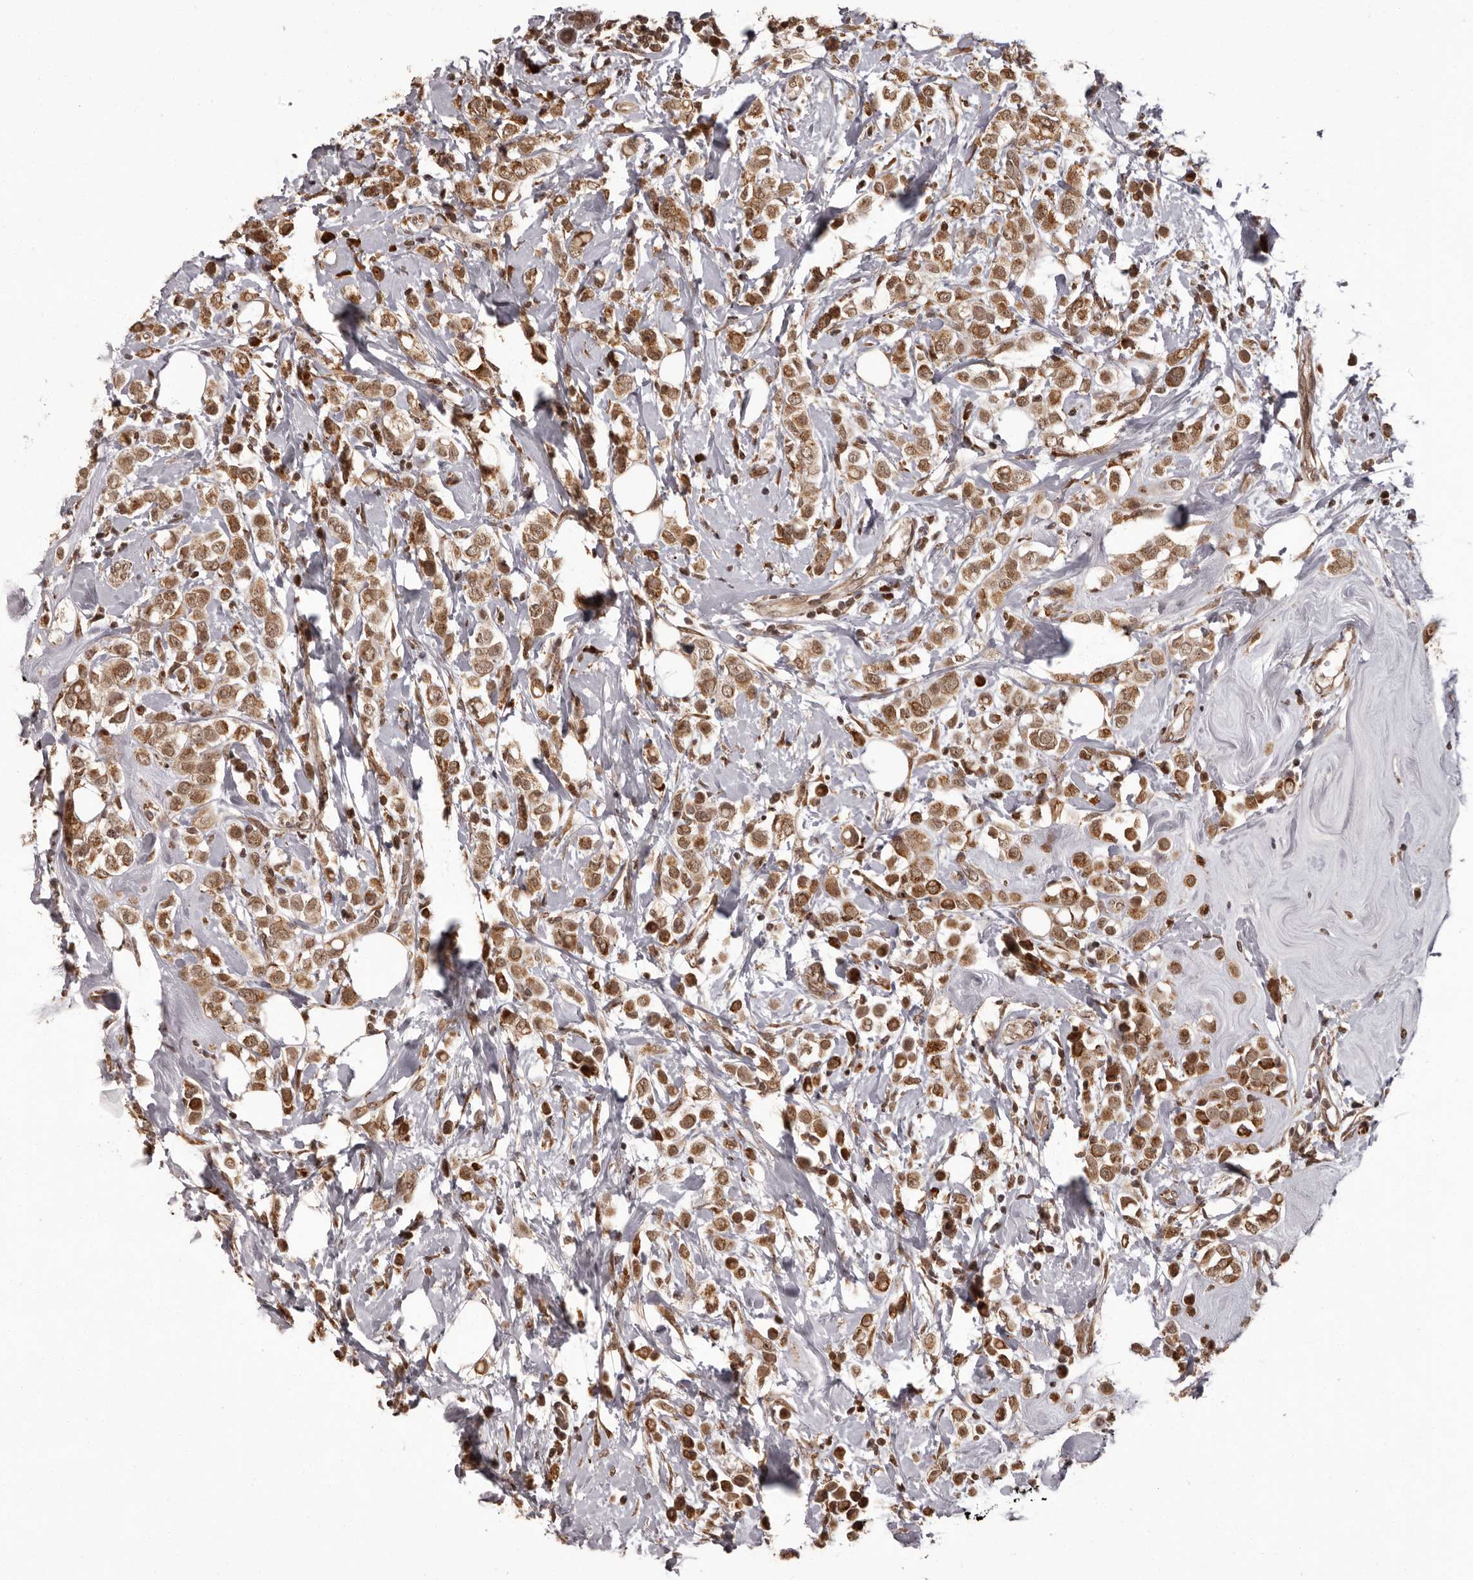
{"staining": {"intensity": "moderate", "quantity": ">75%", "location": "cytoplasmic/membranous,nuclear"}, "tissue": "breast cancer", "cell_type": "Tumor cells", "image_type": "cancer", "snomed": [{"axis": "morphology", "description": "Lobular carcinoma"}, {"axis": "topography", "description": "Breast"}], "caption": "Brown immunohistochemical staining in lobular carcinoma (breast) displays moderate cytoplasmic/membranous and nuclear expression in about >75% of tumor cells.", "gene": "IL32", "patient": {"sex": "female", "age": 47}}